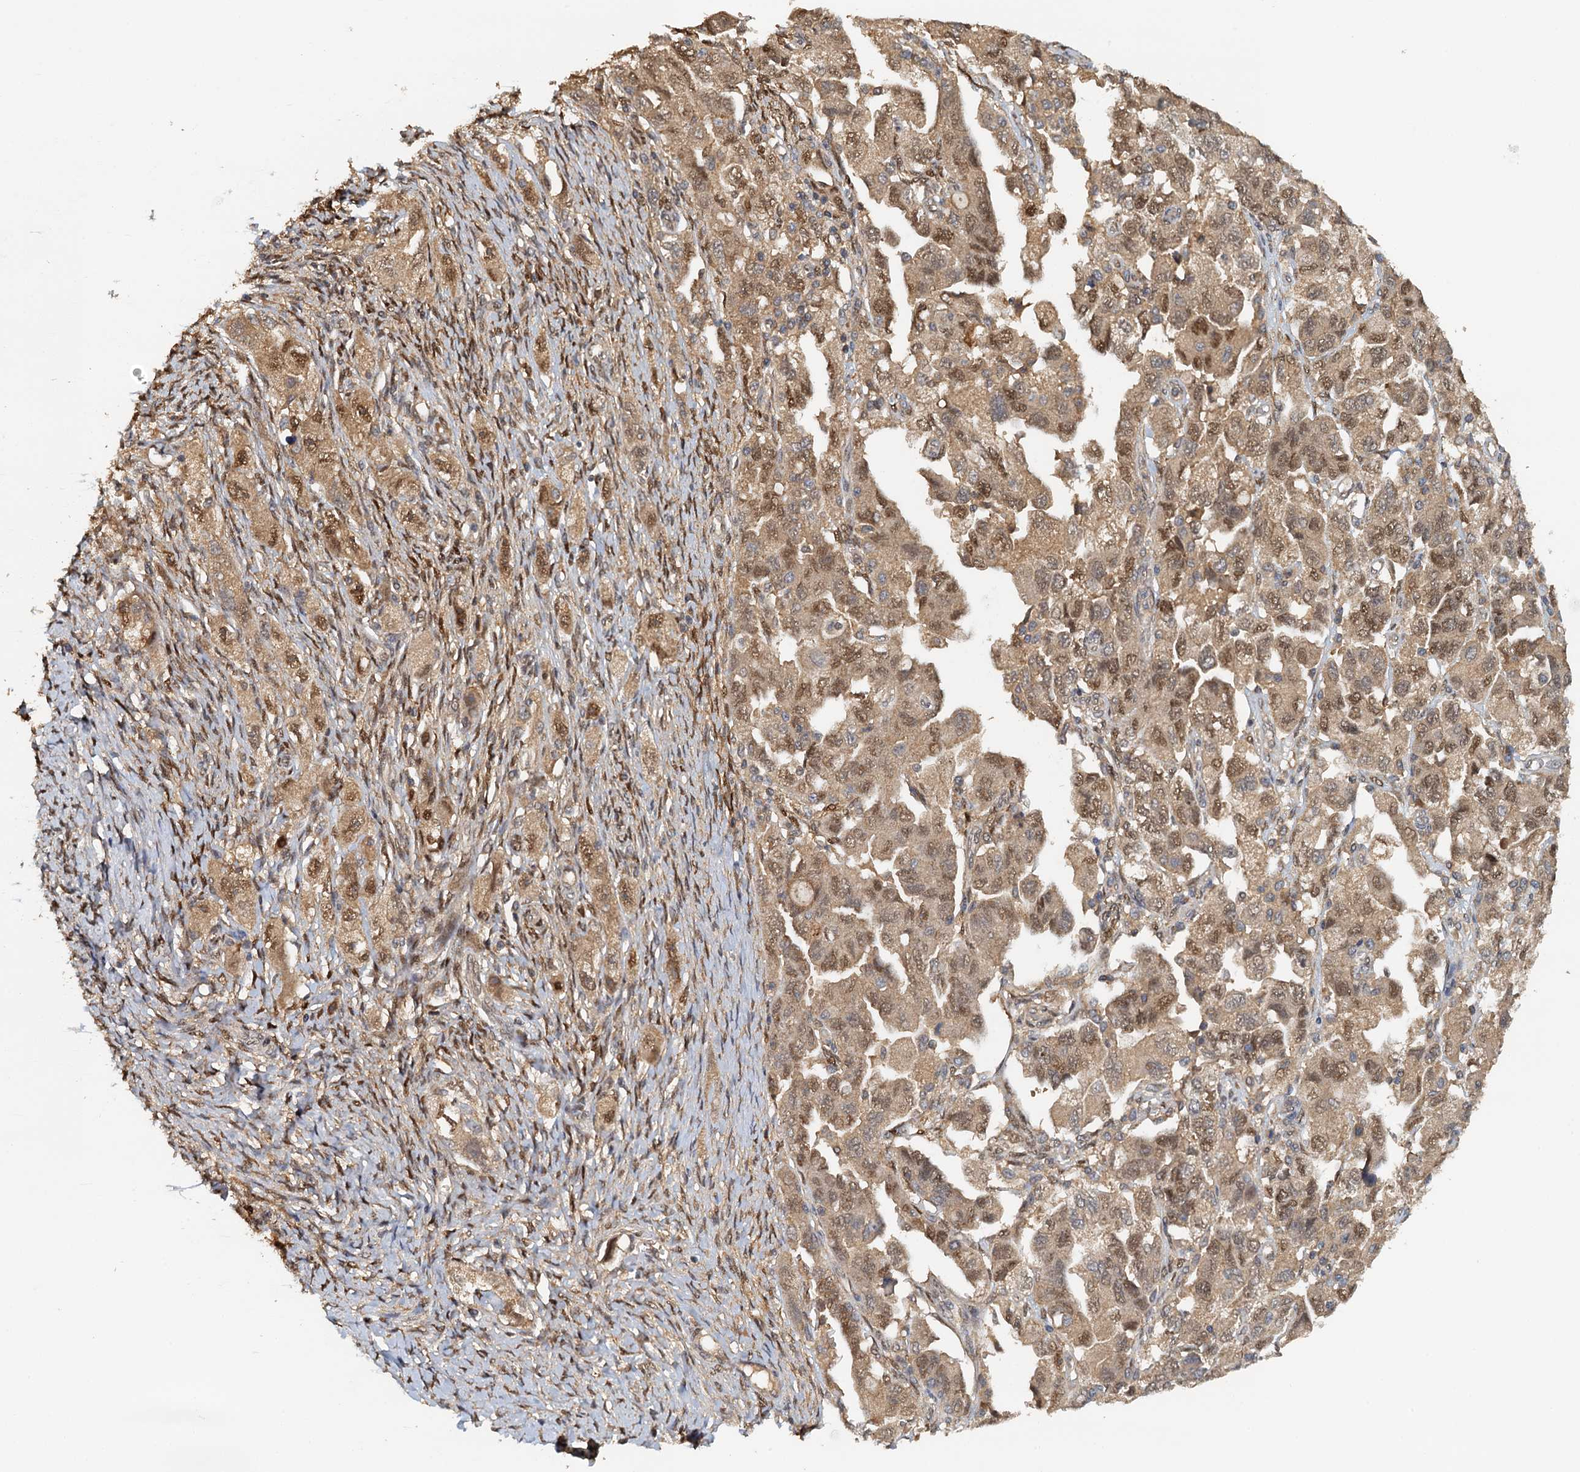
{"staining": {"intensity": "moderate", "quantity": ">75%", "location": "cytoplasmic/membranous,nuclear"}, "tissue": "ovarian cancer", "cell_type": "Tumor cells", "image_type": "cancer", "snomed": [{"axis": "morphology", "description": "Carcinoma, NOS"}, {"axis": "morphology", "description": "Cystadenocarcinoma, serous, NOS"}, {"axis": "topography", "description": "Ovary"}], "caption": "Moderate cytoplasmic/membranous and nuclear positivity for a protein is appreciated in approximately >75% of tumor cells of ovarian cancer using immunohistochemistry.", "gene": "UBL7", "patient": {"sex": "female", "age": 69}}